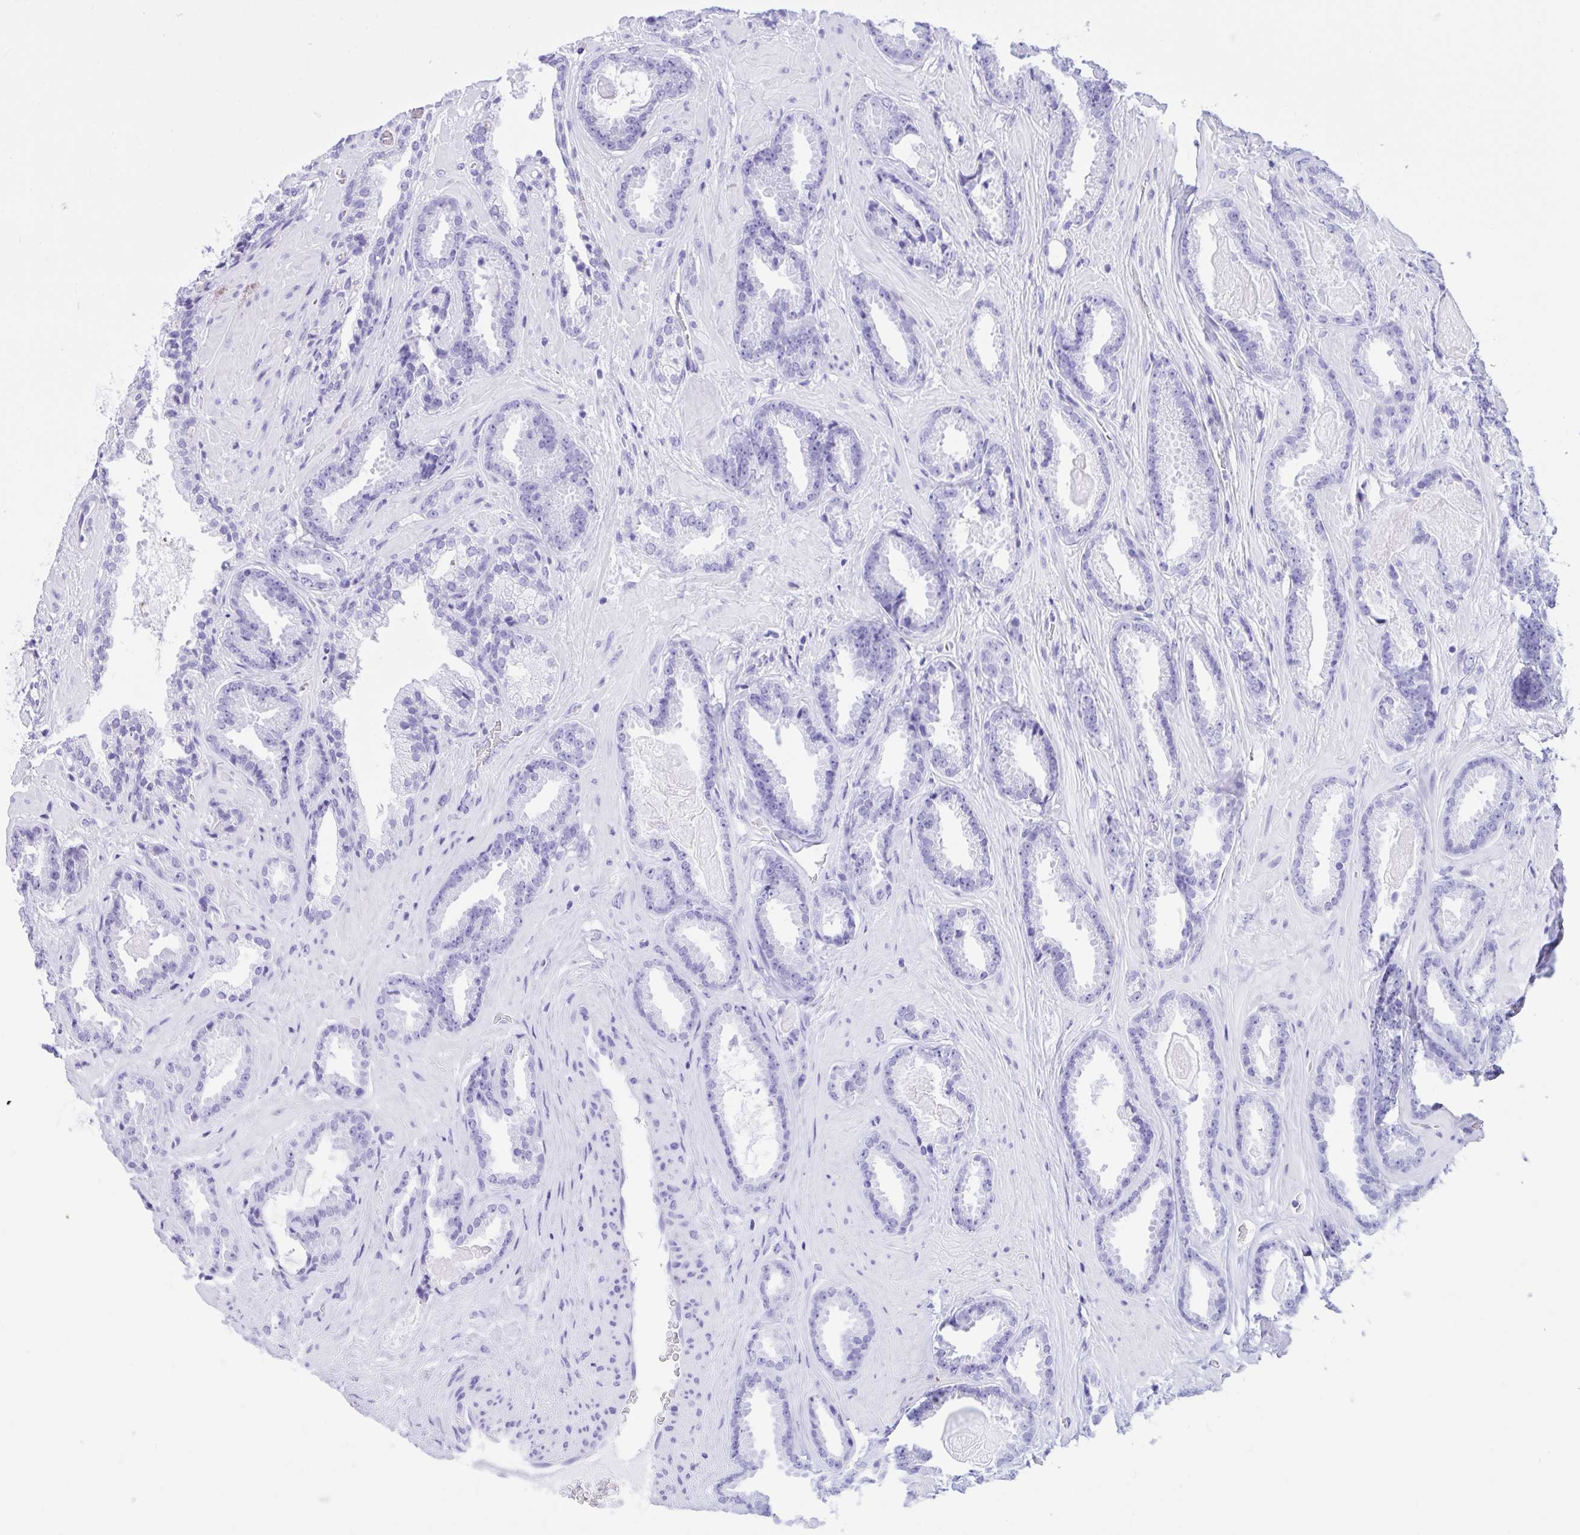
{"staining": {"intensity": "negative", "quantity": "none", "location": "none"}, "tissue": "prostate cancer", "cell_type": "Tumor cells", "image_type": "cancer", "snomed": [{"axis": "morphology", "description": "Adenocarcinoma, Low grade"}, {"axis": "topography", "description": "Prostate"}], "caption": "Low-grade adenocarcinoma (prostate) was stained to show a protein in brown. There is no significant staining in tumor cells.", "gene": "TLN2", "patient": {"sex": "male", "age": 62}}